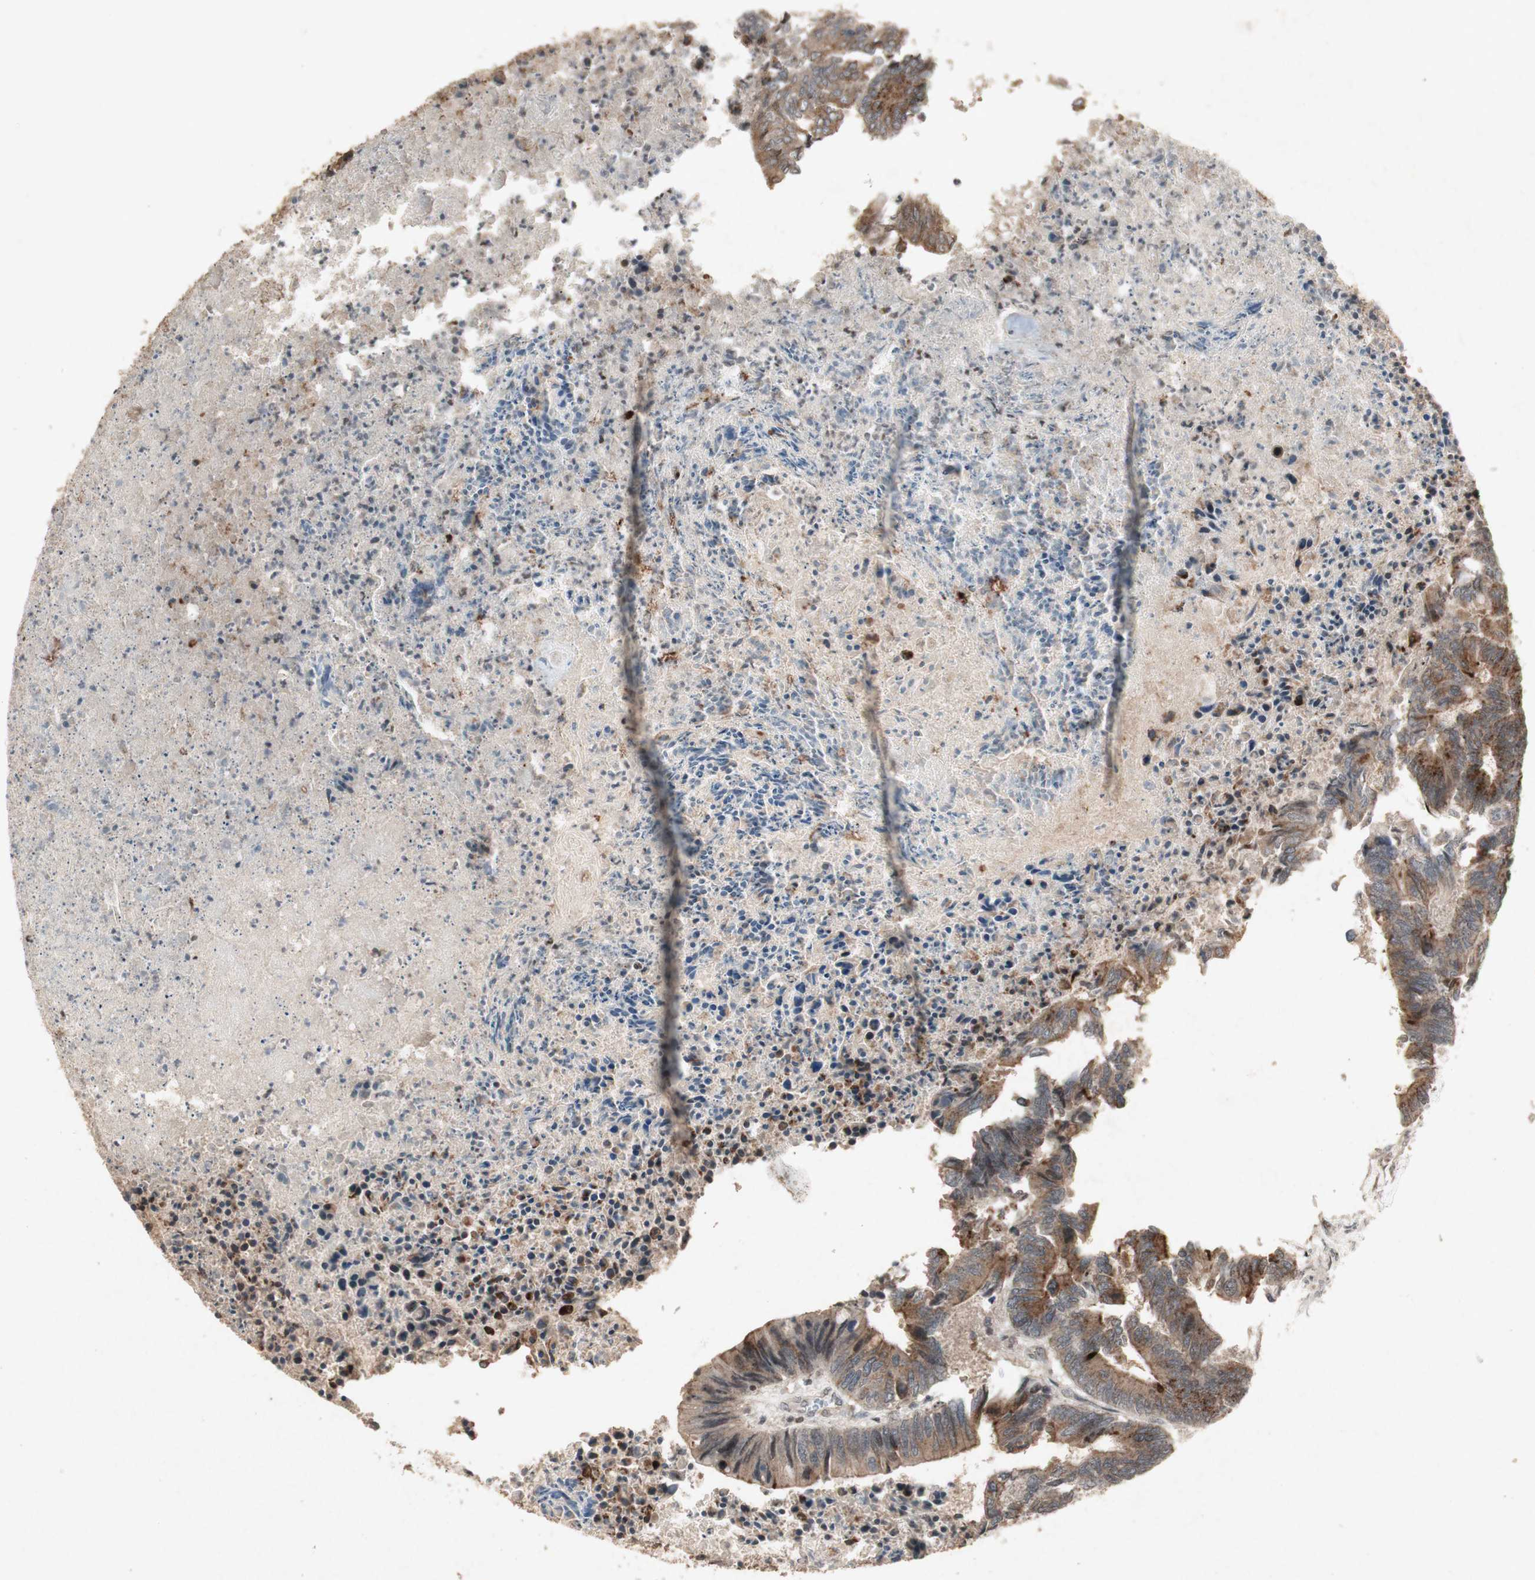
{"staining": {"intensity": "moderate", "quantity": ">75%", "location": "cytoplasmic/membranous"}, "tissue": "colorectal cancer", "cell_type": "Tumor cells", "image_type": "cancer", "snomed": [{"axis": "morphology", "description": "Adenocarcinoma, NOS"}, {"axis": "topography", "description": "Rectum"}], "caption": "Moderate cytoplasmic/membranous staining for a protein is identified in approximately >75% of tumor cells of colorectal adenocarcinoma using immunohistochemistry (IHC).", "gene": "PLXNA1", "patient": {"sex": "male", "age": 63}}